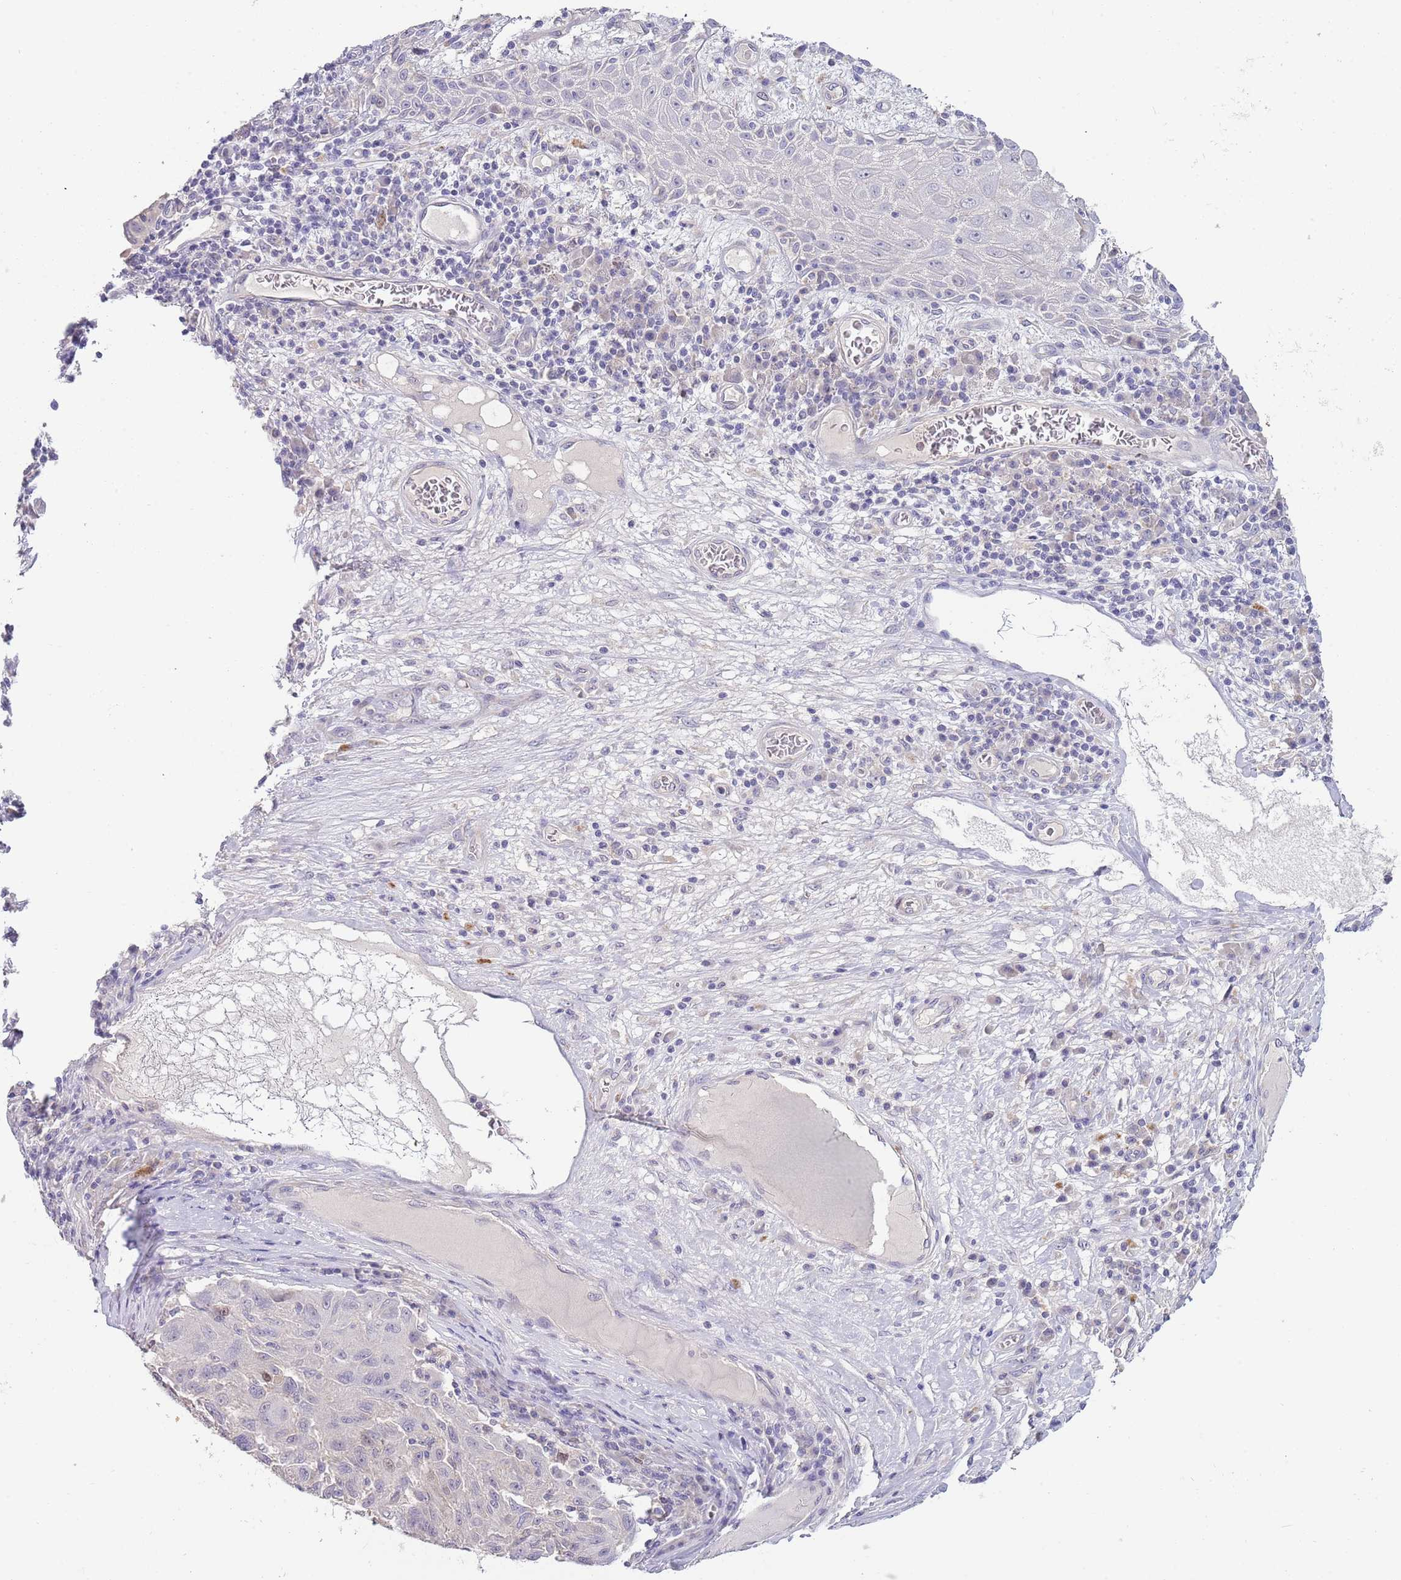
{"staining": {"intensity": "negative", "quantity": "none", "location": "none"}, "tissue": "melanoma", "cell_type": "Tumor cells", "image_type": "cancer", "snomed": [{"axis": "morphology", "description": "Malignant melanoma, NOS"}, {"axis": "topography", "description": "Skin"}], "caption": "Immunohistochemical staining of malignant melanoma exhibits no significant staining in tumor cells.", "gene": "PIMREG", "patient": {"sex": "male", "age": 53}}